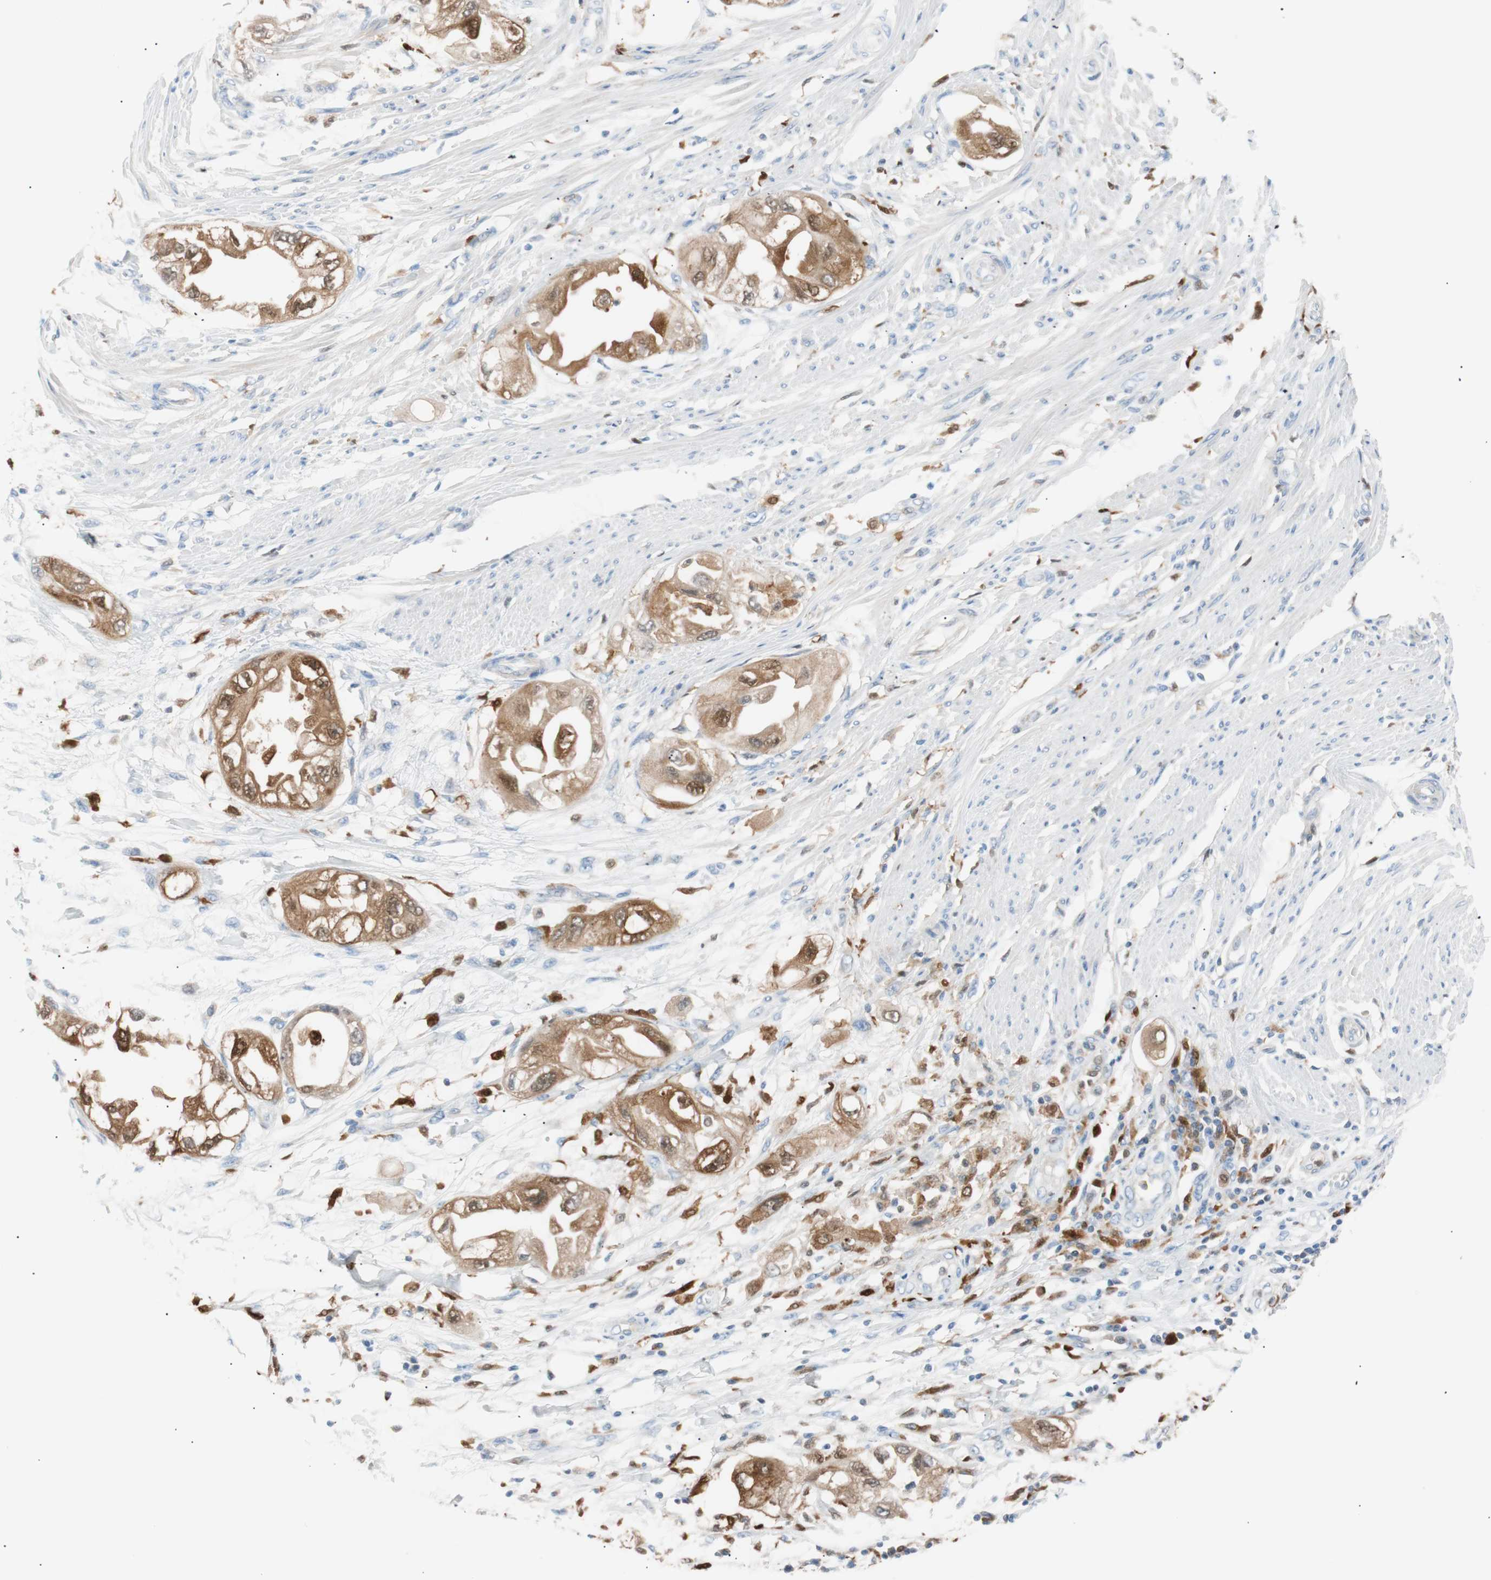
{"staining": {"intensity": "strong", "quantity": ">75%", "location": "cytoplasmic/membranous,nuclear"}, "tissue": "endometrial cancer", "cell_type": "Tumor cells", "image_type": "cancer", "snomed": [{"axis": "morphology", "description": "Adenocarcinoma, NOS"}, {"axis": "topography", "description": "Endometrium"}], "caption": "Approximately >75% of tumor cells in endometrial cancer display strong cytoplasmic/membranous and nuclear protein staining as visualized by brown immunohistochemical staining.", "gene": "IL18", "patient": {"sex": "female", "age": 67}}